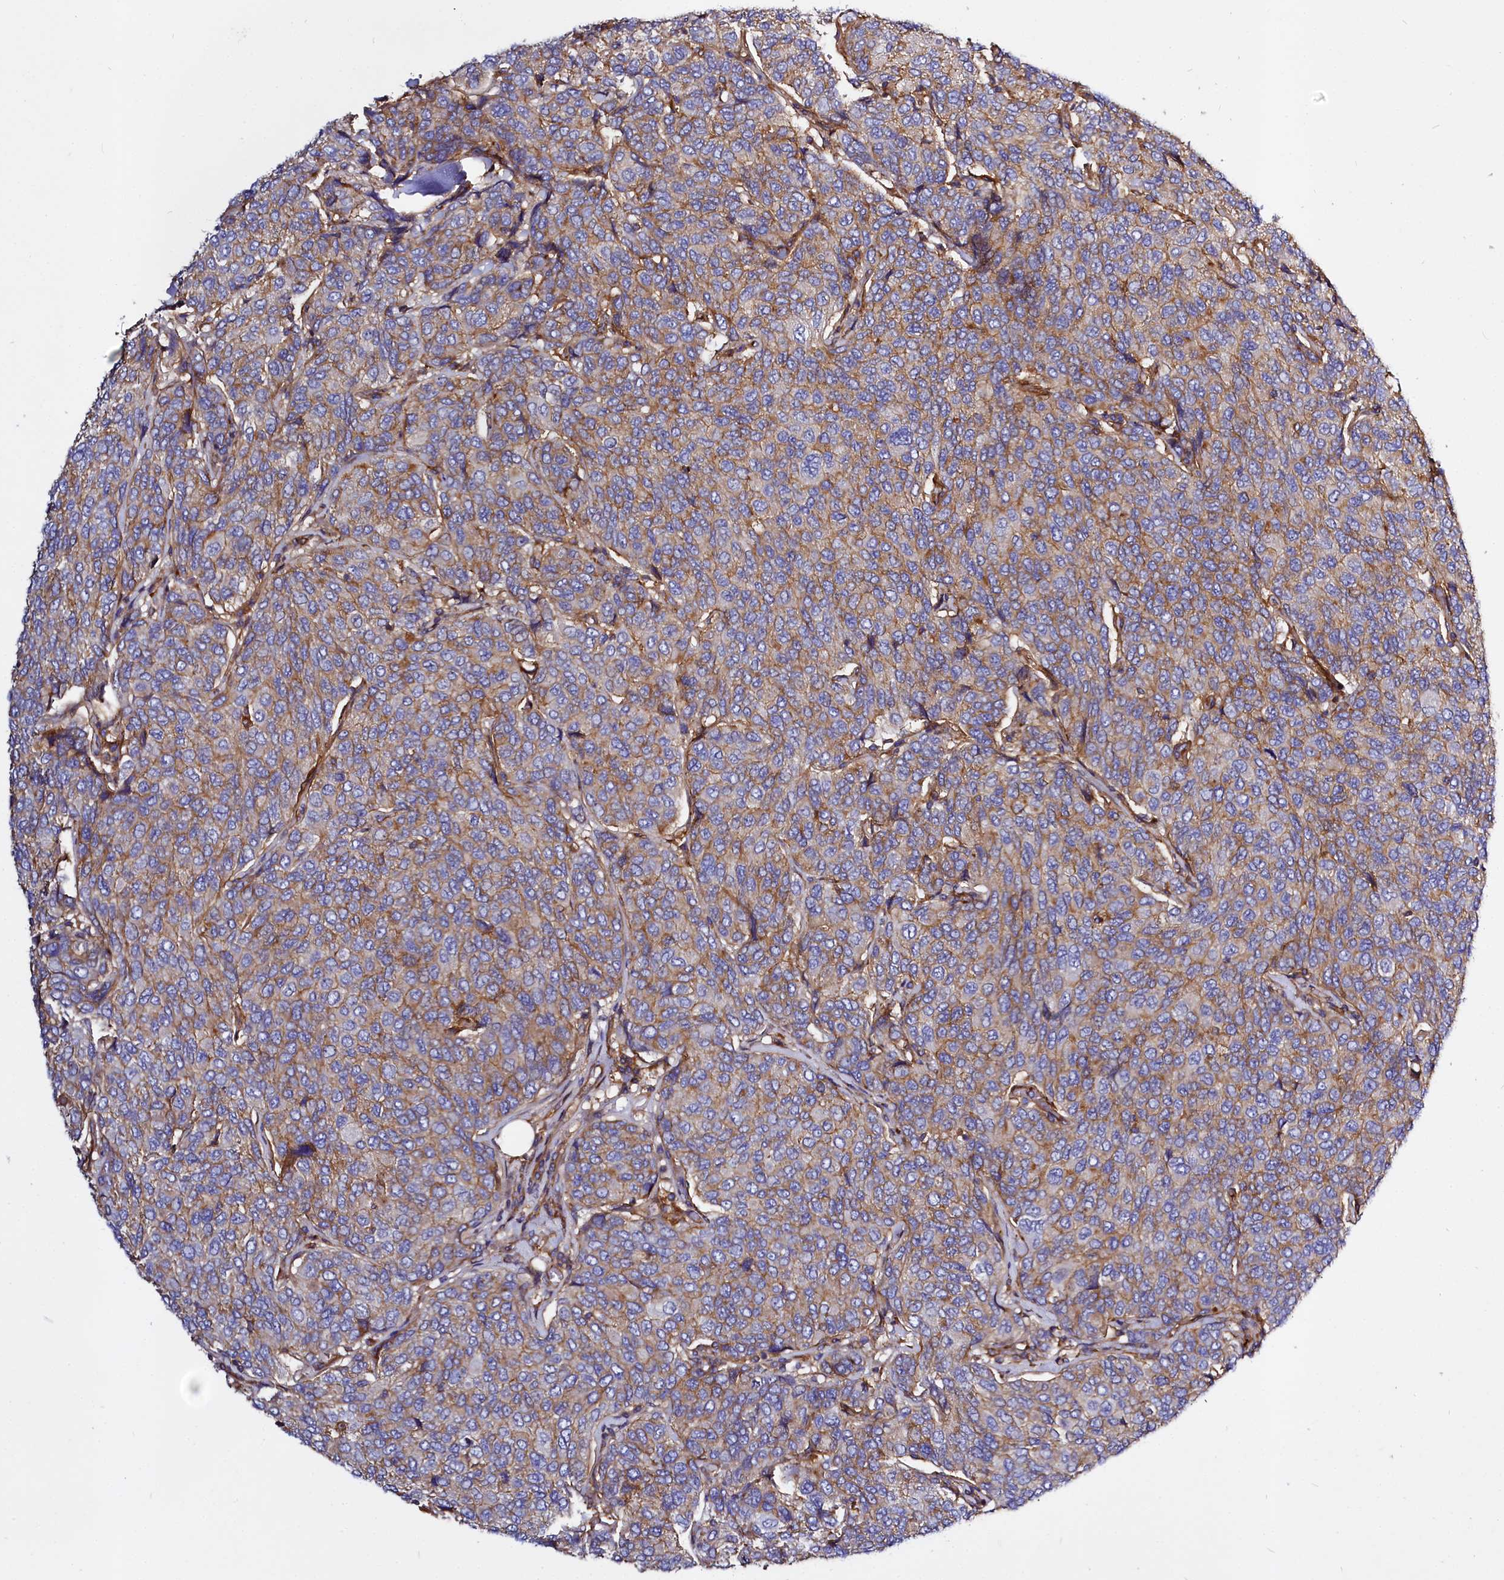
{"staining": {"intensity": "moderate", "quantity": ">75%", "location": "cytoplasmic/membranous"}, "tissue": "breast cancer", "cell_type": "Tumor cells", "image_type": "cancer", "snomed": [{"axis": "morphology", "description": "Duct carcinoma"}, {"axis": "topography", "description": "Breast"}], "caption": "Breast cancer (invasive ductal carcinoma) tissue shows moderate cytoplasmic/membranous expression in about >75% of tumor cells (DAB IHC, brown staining for protein, blue staining for nuclei).", "gene": "ANO6", "patient": {"sex": "female", "age": 55}}